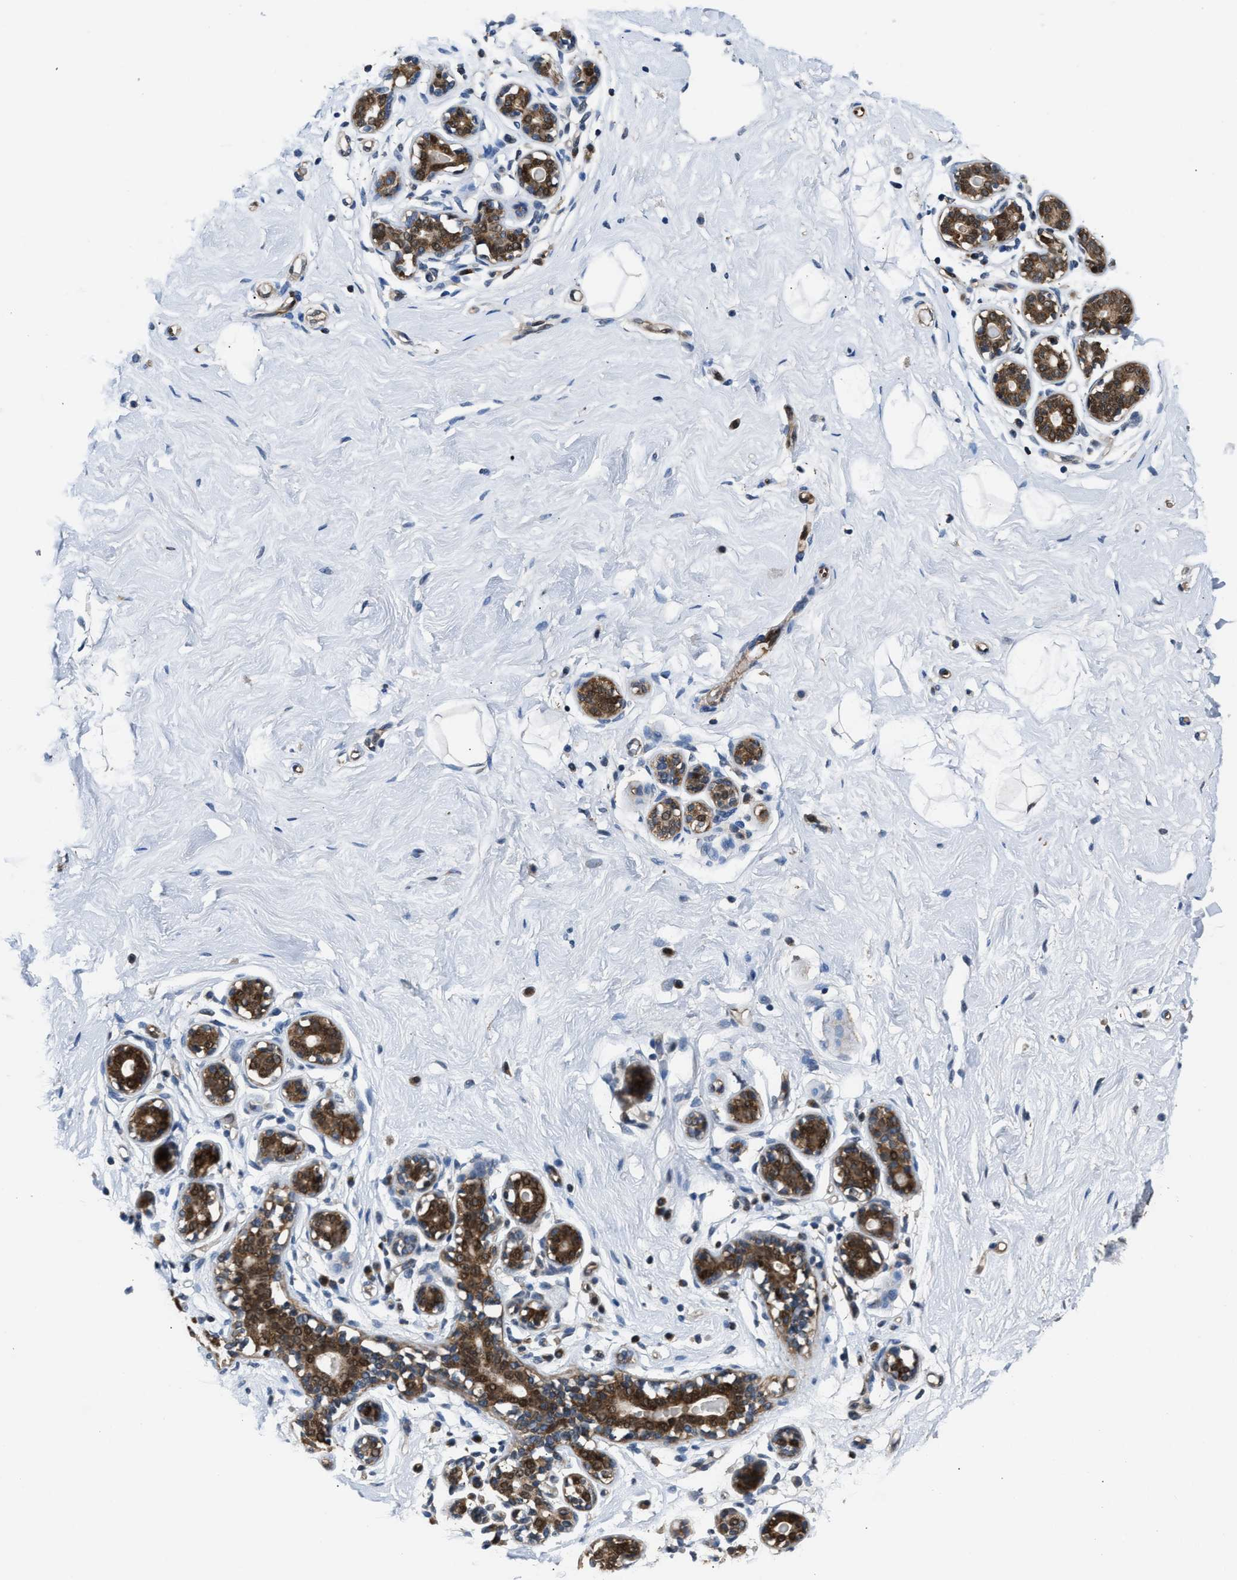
{"staining": {"intensity": "moderate", "quantity": ">75%", "location": "cytoplasmic/membranous"}, "tissue": "breast", "cell_type": "Adipocytes", "image_type": "normal", "snomed": [{"axis": "morphology", "description": "Normal tissue, NOS"}, {"axis": "topography", "description": "Breast"}], "caption": "DAB immunohistochemical staining of benign human breast demonstrates moderate cytoplasmic/membranous protein expression in approximately >75% of adipocytes. (DAB IHC, brown staining for protein, blue staining for nuclei).", "gene": "PPA1", "patient": {"sex": "female", "age": 23}}